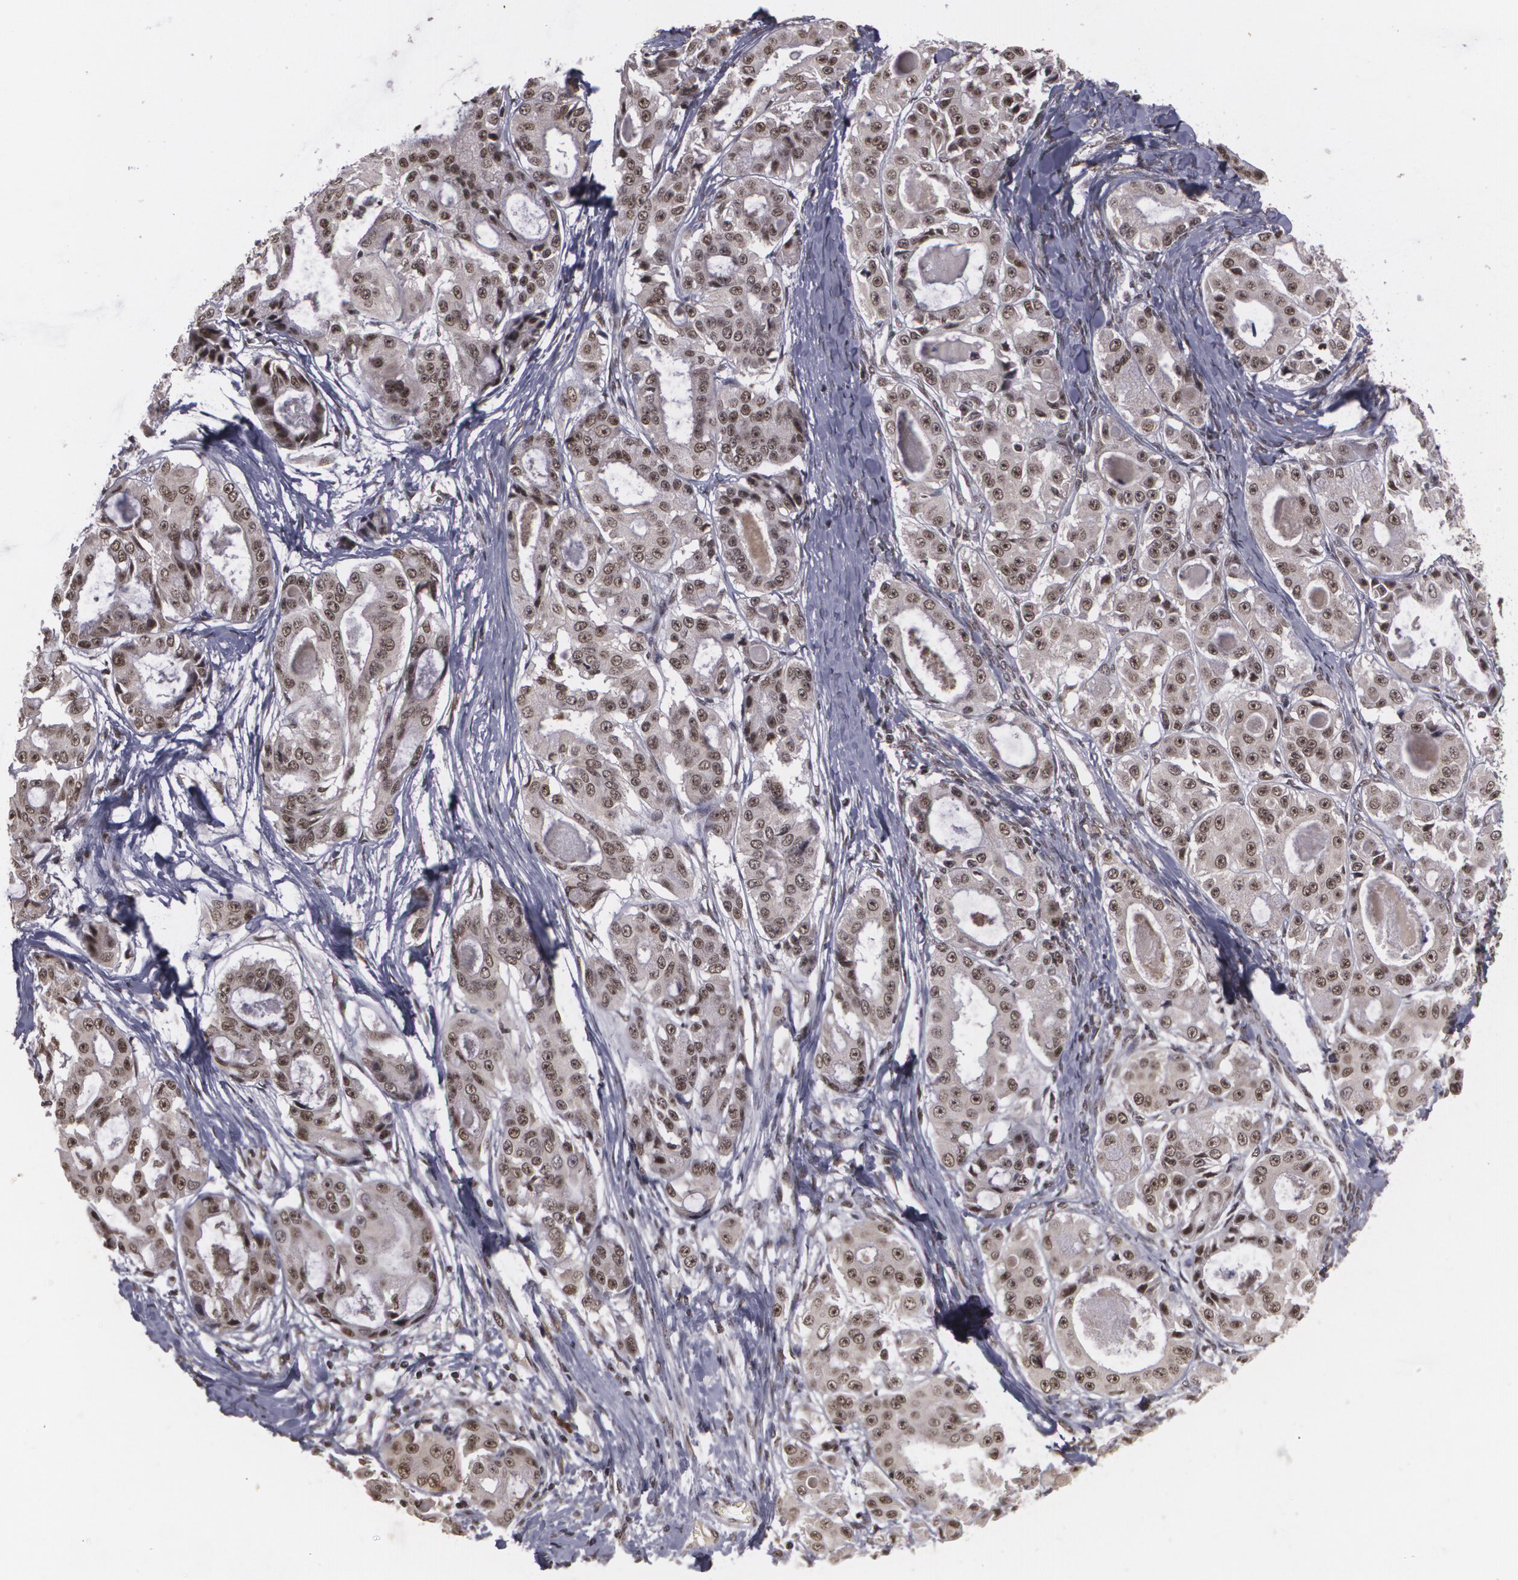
{"staining": {"intensity": "moderate", "quantity": ">75%", "location": "nuclear"}, "tissue": "ovarian cancer", "cell_type": "Tumor cells", "image_type": "cancer", "snomed": [{"axis": "morphology", "description": "Carcinoma, endometroid"}, {"axis": "topography", "description": "Ovary"}], "caption": "A medium amount of moderate nuclear positivity is appreciated in approximately >75% of tumor cells in ovarian cancer (endometroid carcinoma) tissue. (brown staining indicates protein expression, while blue staining denotes nuclei).", "gene": "RXRB", "patient": {"sex": "female", "age": 61}}